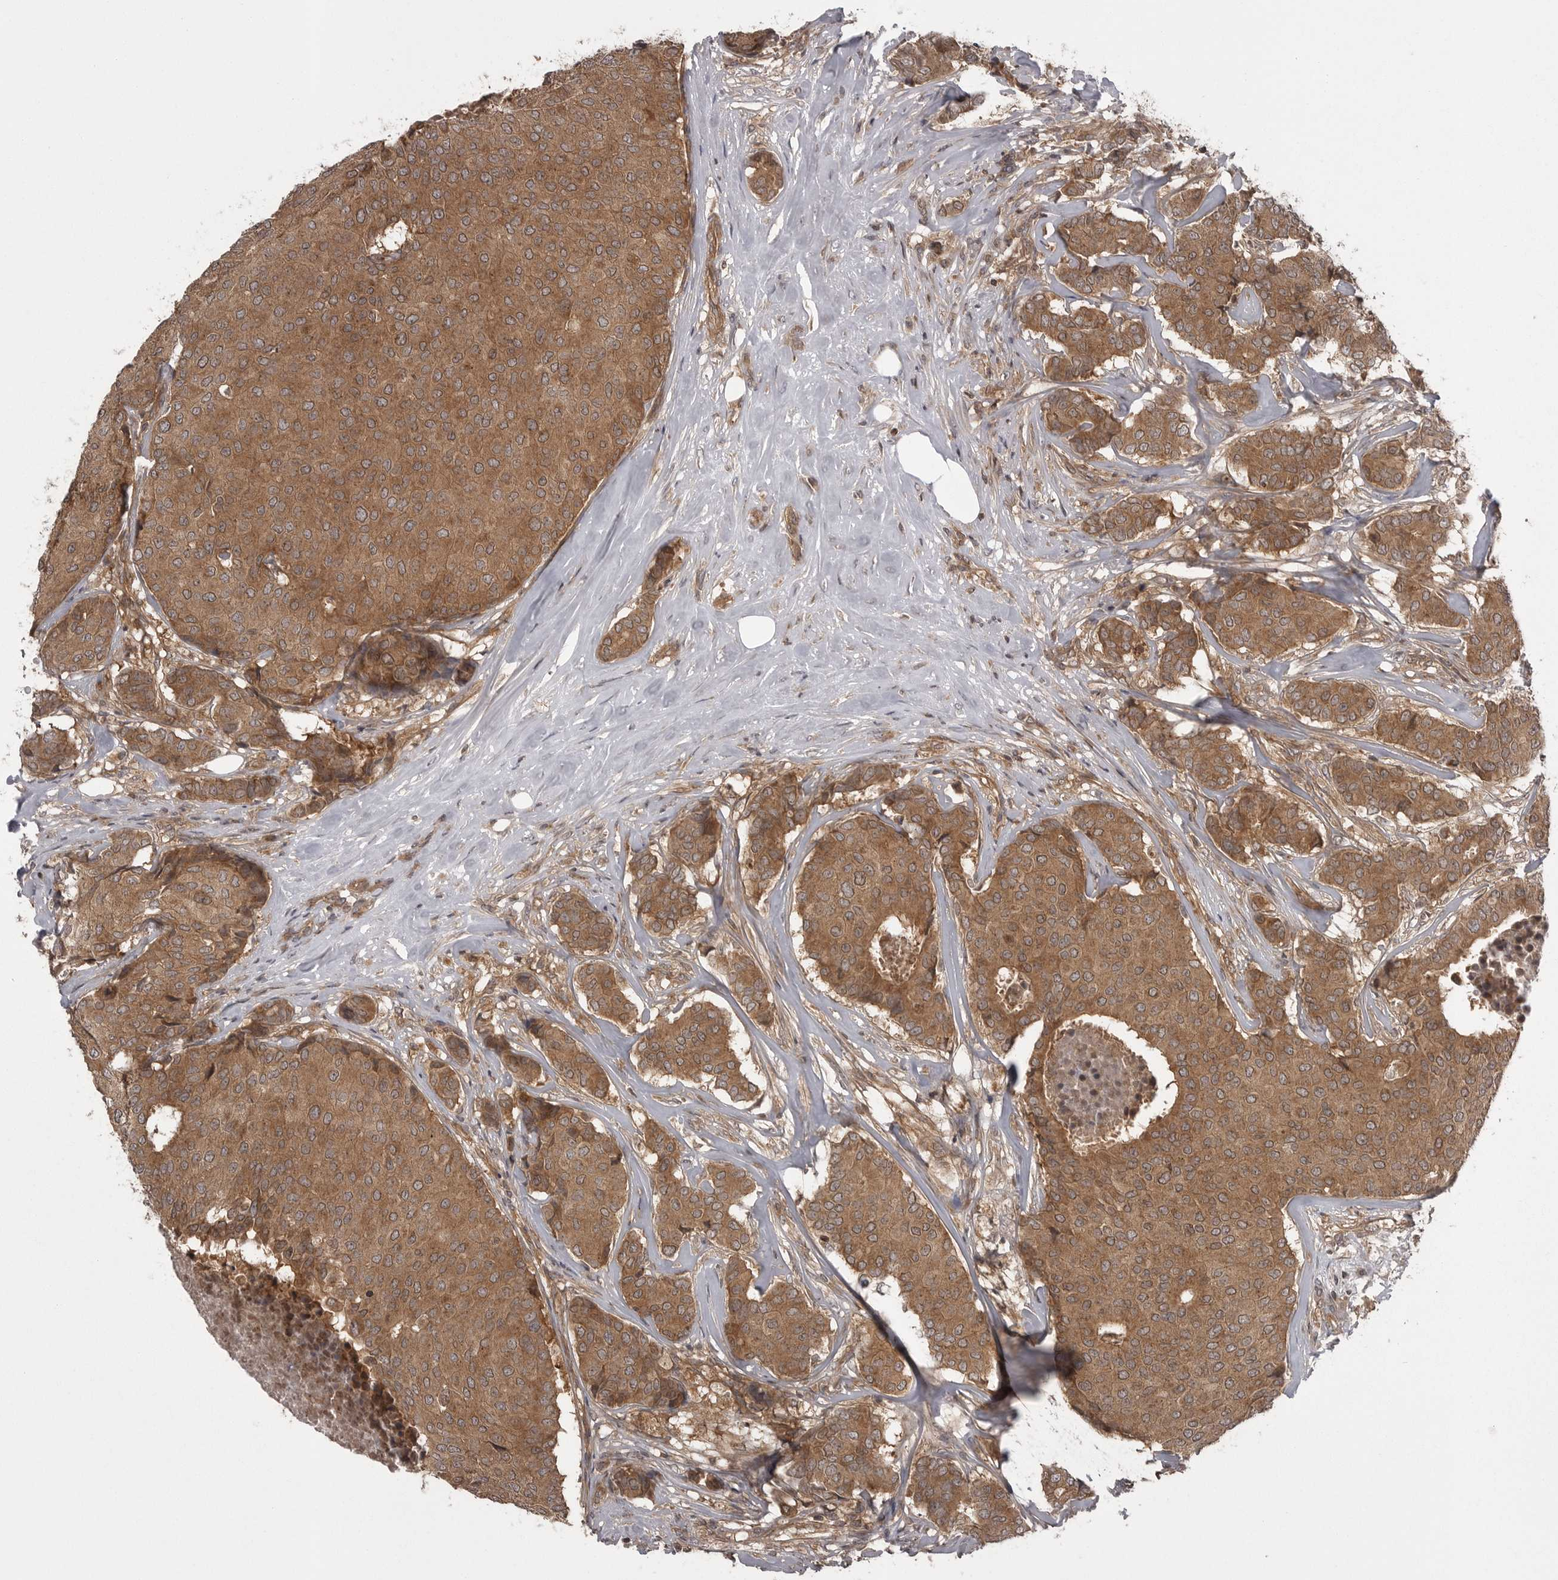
{"staining": {"intensity": "moderate", "quantity": ">75%", "location": "cytoplasmic/membranous"}, "tissue": "breast cancer", "cell_type": "Tumor cells", "image_type": "cancer", "snomed": [{"axis": "morphology", "description": "Duct carcinoma"}, {"axis": "topography", "description": "Breast"}], "caption": "High-magnification brightfield microscopy of breast infiltrating ductal carcinoma stained with DAB (brown) and counterstained with hematoxylin (blue). tumor cells exhibit moderate cytoplasmic/membranous positivity is seen in approximately>75% of cells.", "gene": "STK24", "patient": {"sex": "female", "age": 75}}